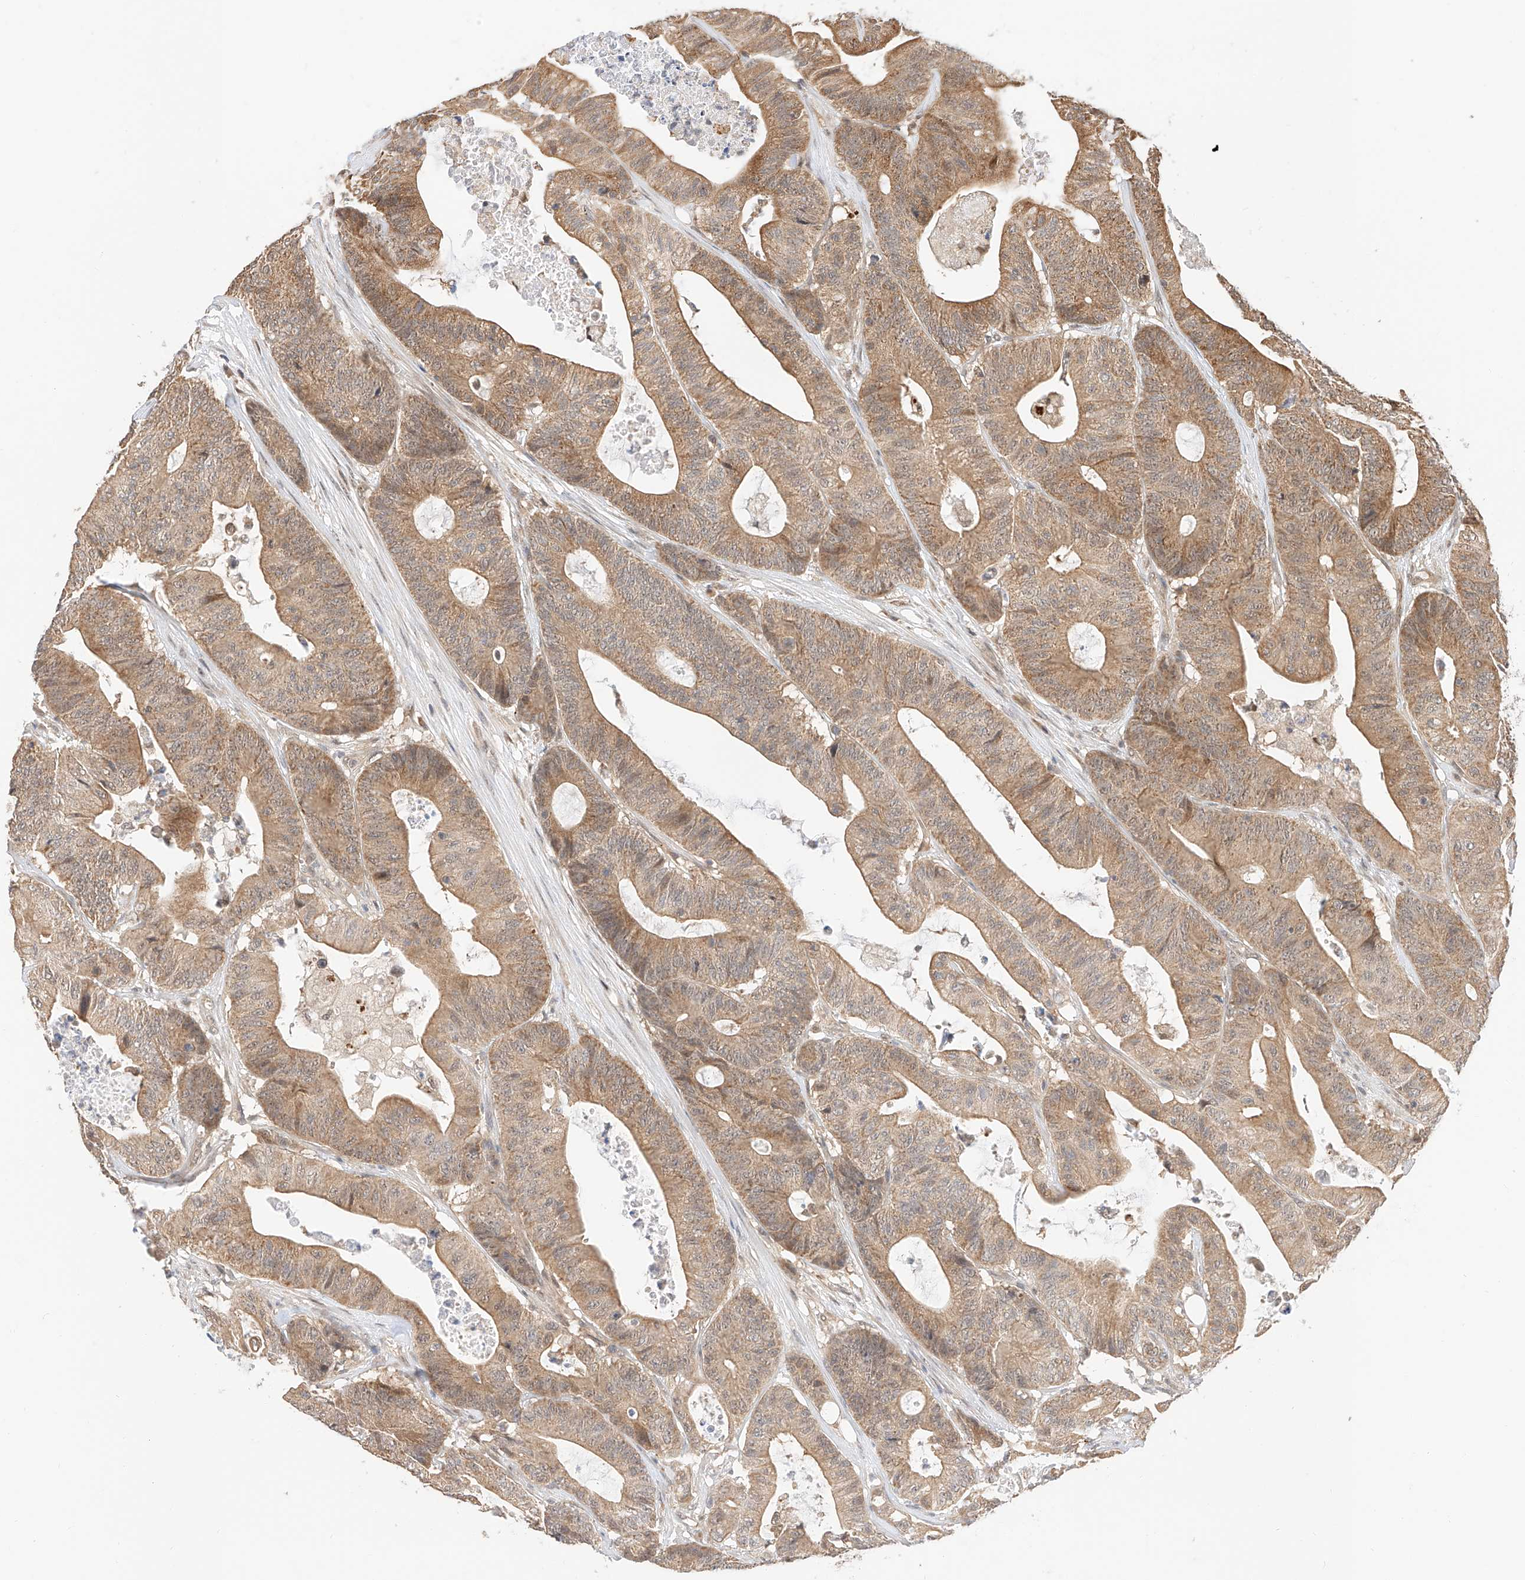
{"staining": {"intensity": "moderate", "quantity": ">75%", "location": "cytoplasmic/membranous"}, "tissue": "colorectal cancer", "cell_type": "Tumor cells", "image_type": "cancer", "snomed": [{"axis": "morphology", "description": "Adenocarcinoma, NOS"}, {"axis": "topography", "description": "Colon"}], "caption": "This histopathology image exhibits IHC staining of colorectal cancer, with medium moderate cytoplasmic/membranous positivity in approximately >75% of tumor cells.", "gene": "EIF4H", "patient": {"sex": "female", "age": 84}}